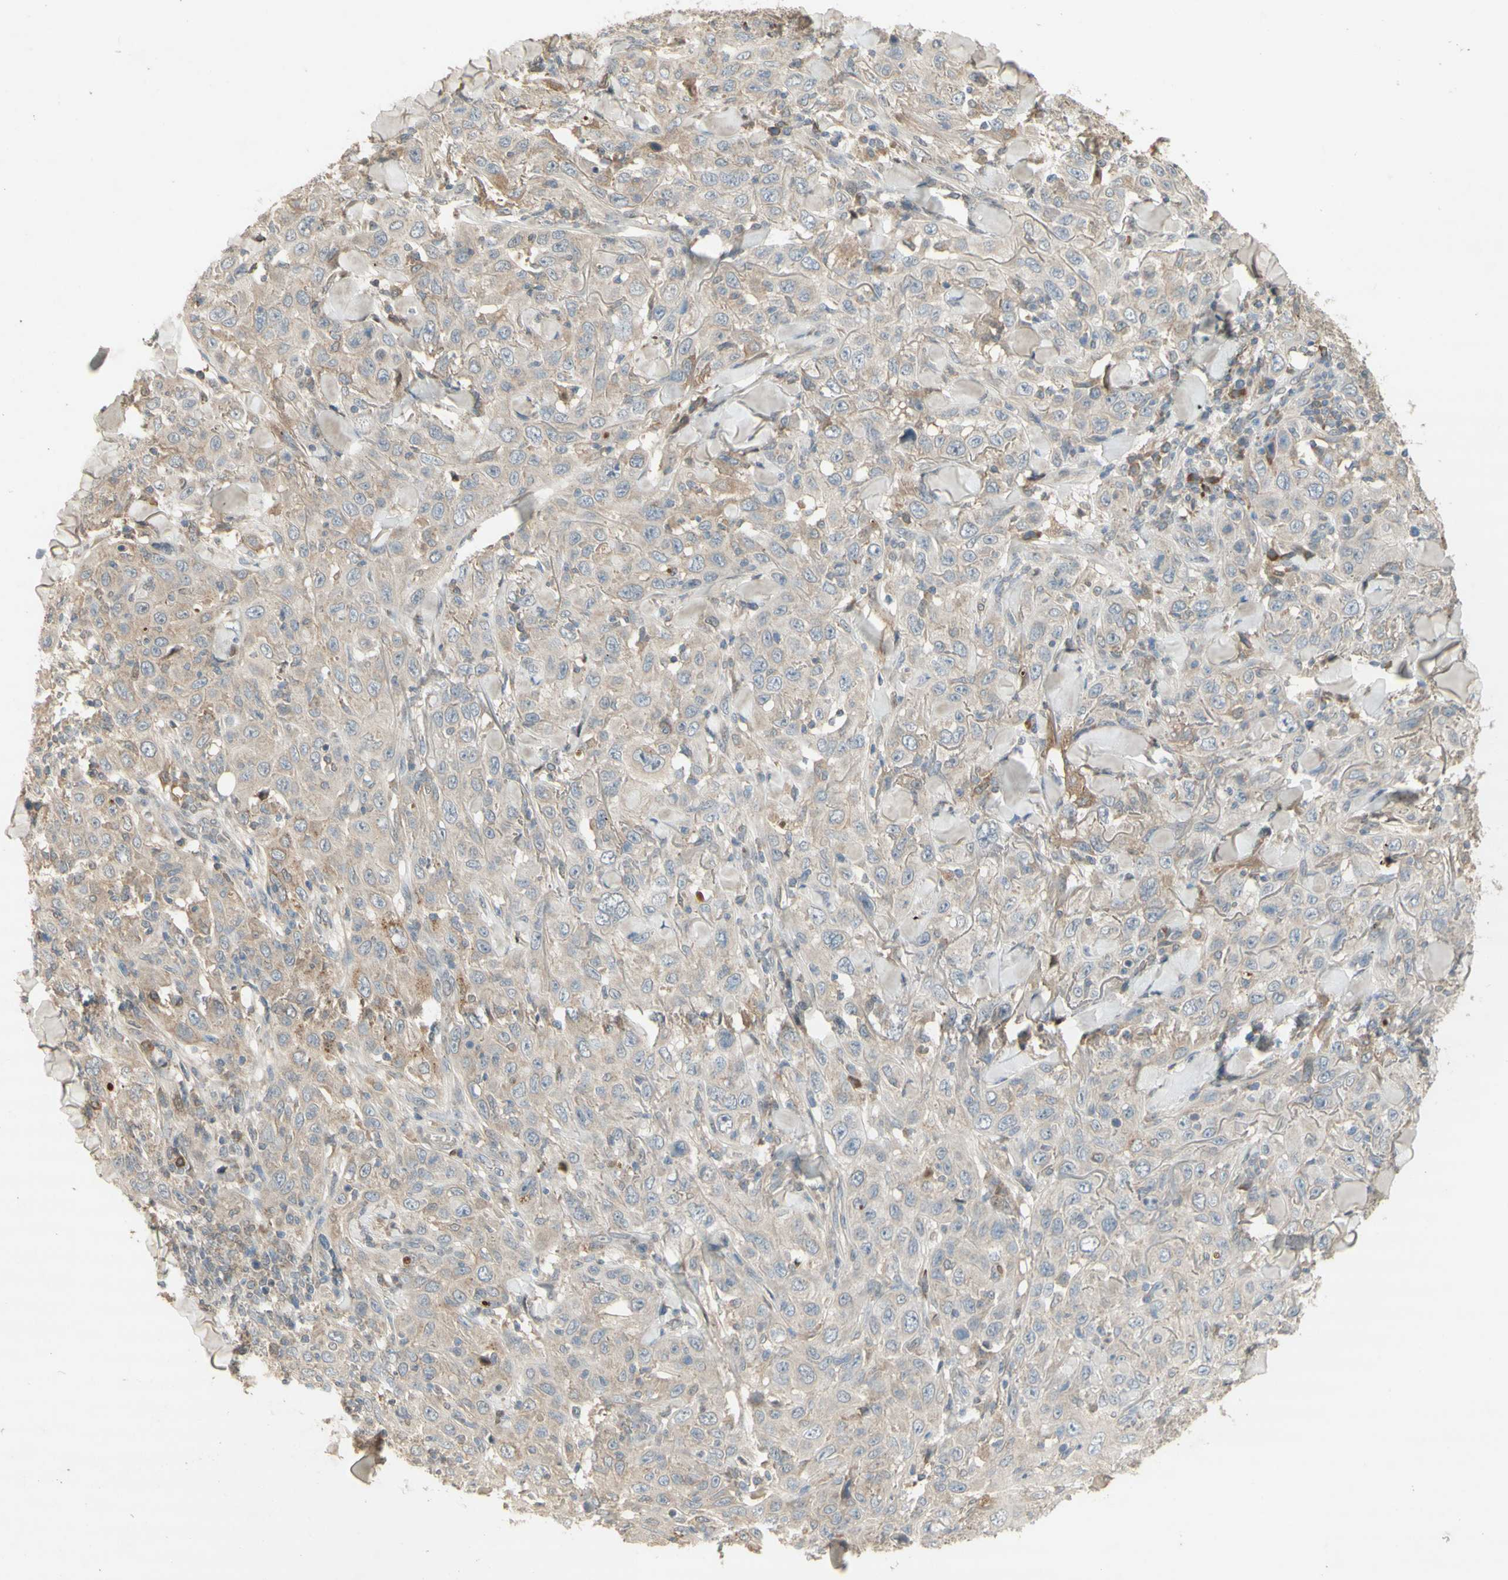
{"staining": {"intensity": "weak", "quantity": "<25%", "location": "cytoplasmic/membranous"}, "tissue": "skin cancer", "cell_type": "Tumor cells", "image_type": "cancer", "snomed": [{"axis": "morphology", "description": "Squamous cell carcinoma, NOS"}, {"axis": "topography", "description": "Skin"}], "caption": "Tumor cells are negative for brown protein staining in squamous cell carcinoma (skin). Brightfield microscopy of IHC stained with DAB (brown) and hematoxylin (blue), captured at high magnification.", "gene": "NRG4", "patient": {"sex": "female", "age": 88}}